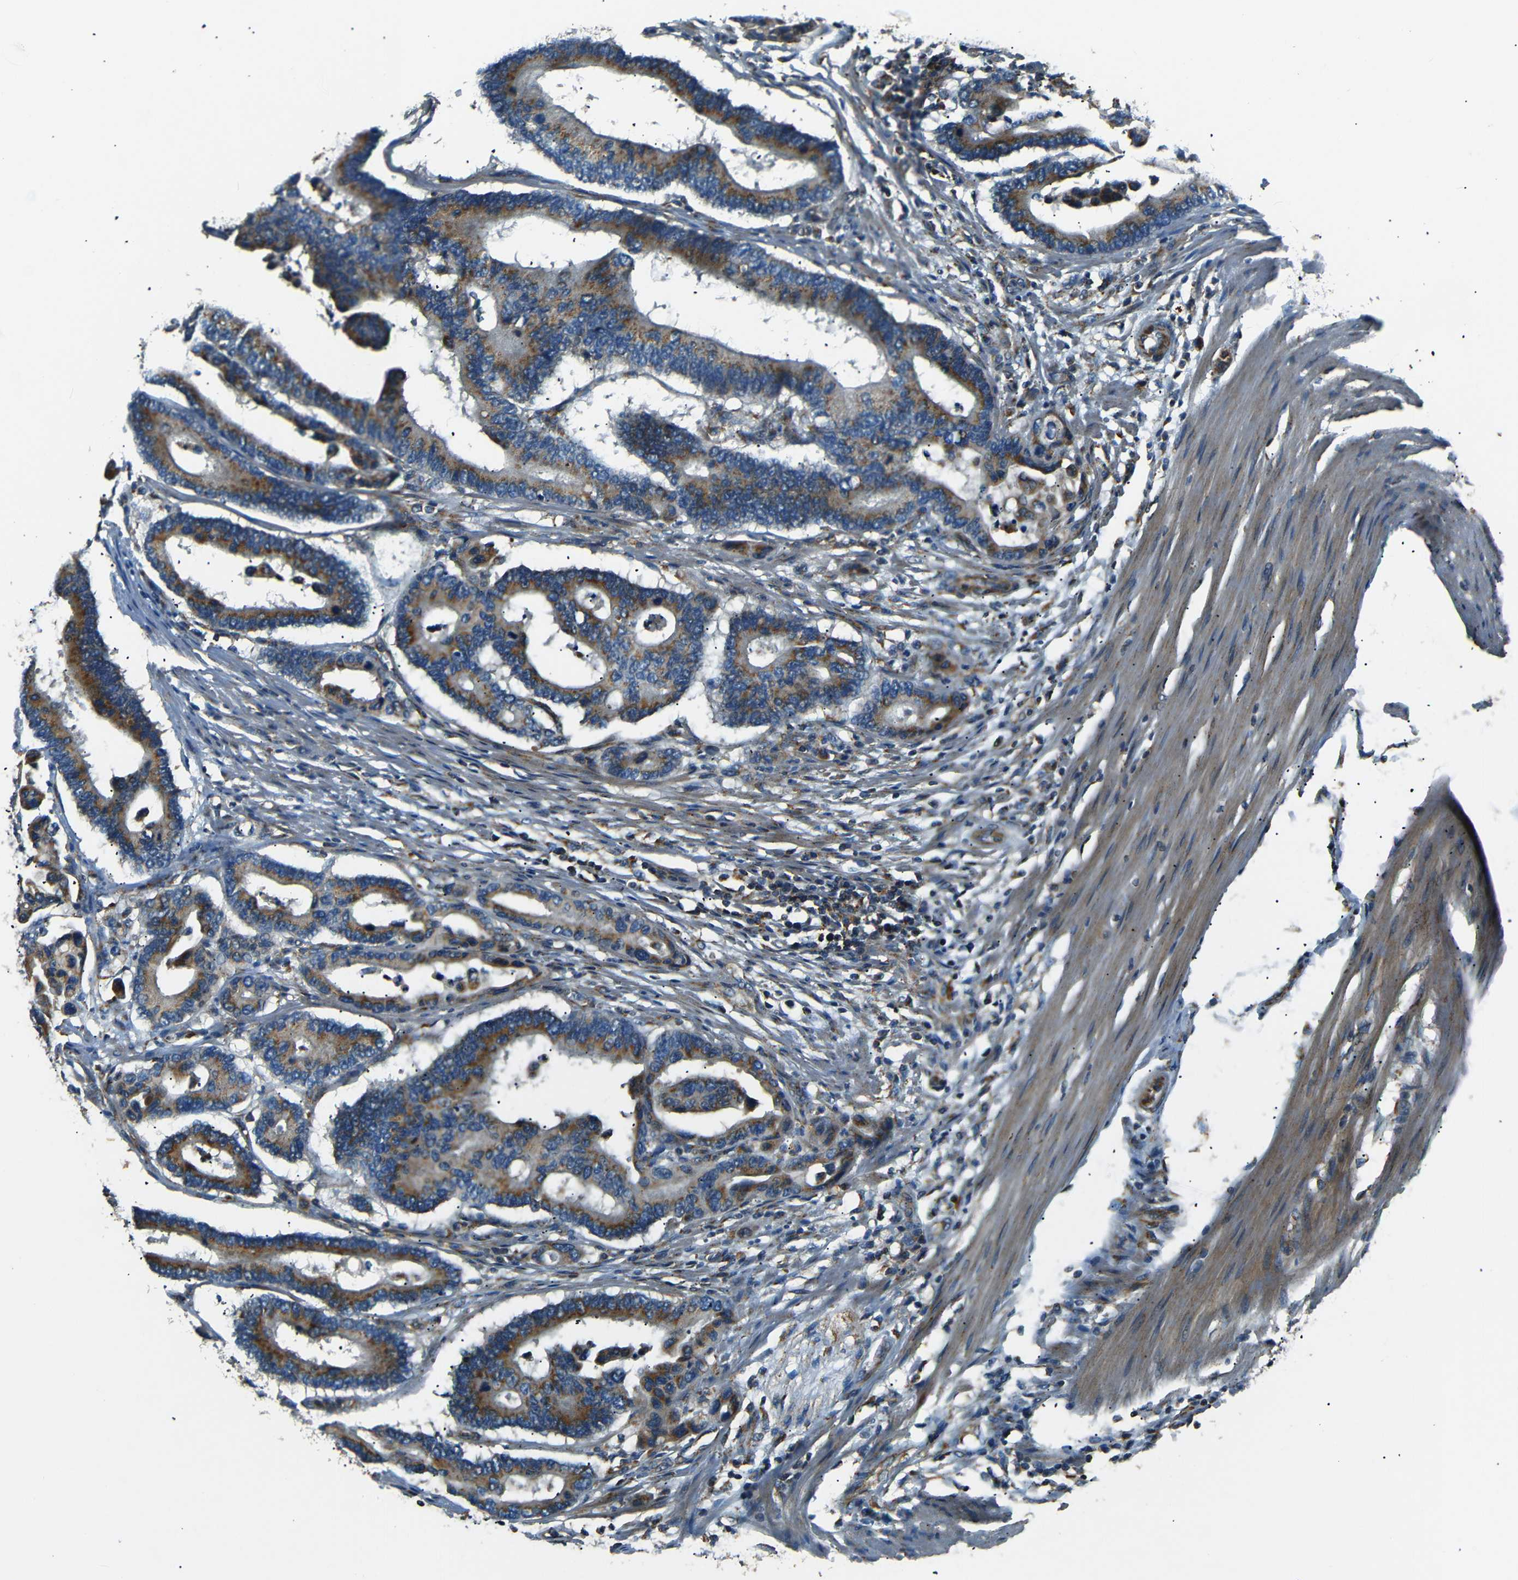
{"staining": {"intensity": "strong", "quantity": "25%-75%", "location": "cytoplasmic/membranous"}, "tissue": "colorectal cancer", "cell_type": "Tumor cells", "image_type": "cancer", "snomed": [{"axis": "morphology", "description": "Normal tissue, NOS"}, {"axis": "morphology", "description": "Adenocarcinoma, NOS"}, {"axis": "topography", "description": "Colon"}], "caption": "Immunohistochemistry (DAB (3,3'-diaminobenzidine)) staining of colorectal adenocarcinoma displays strong cytoplasmic/membranous protein staining in approximately 25%-75% of tumor cells.", "gene": "NETO2", "patient": {"sex": "male", "age": 82}}